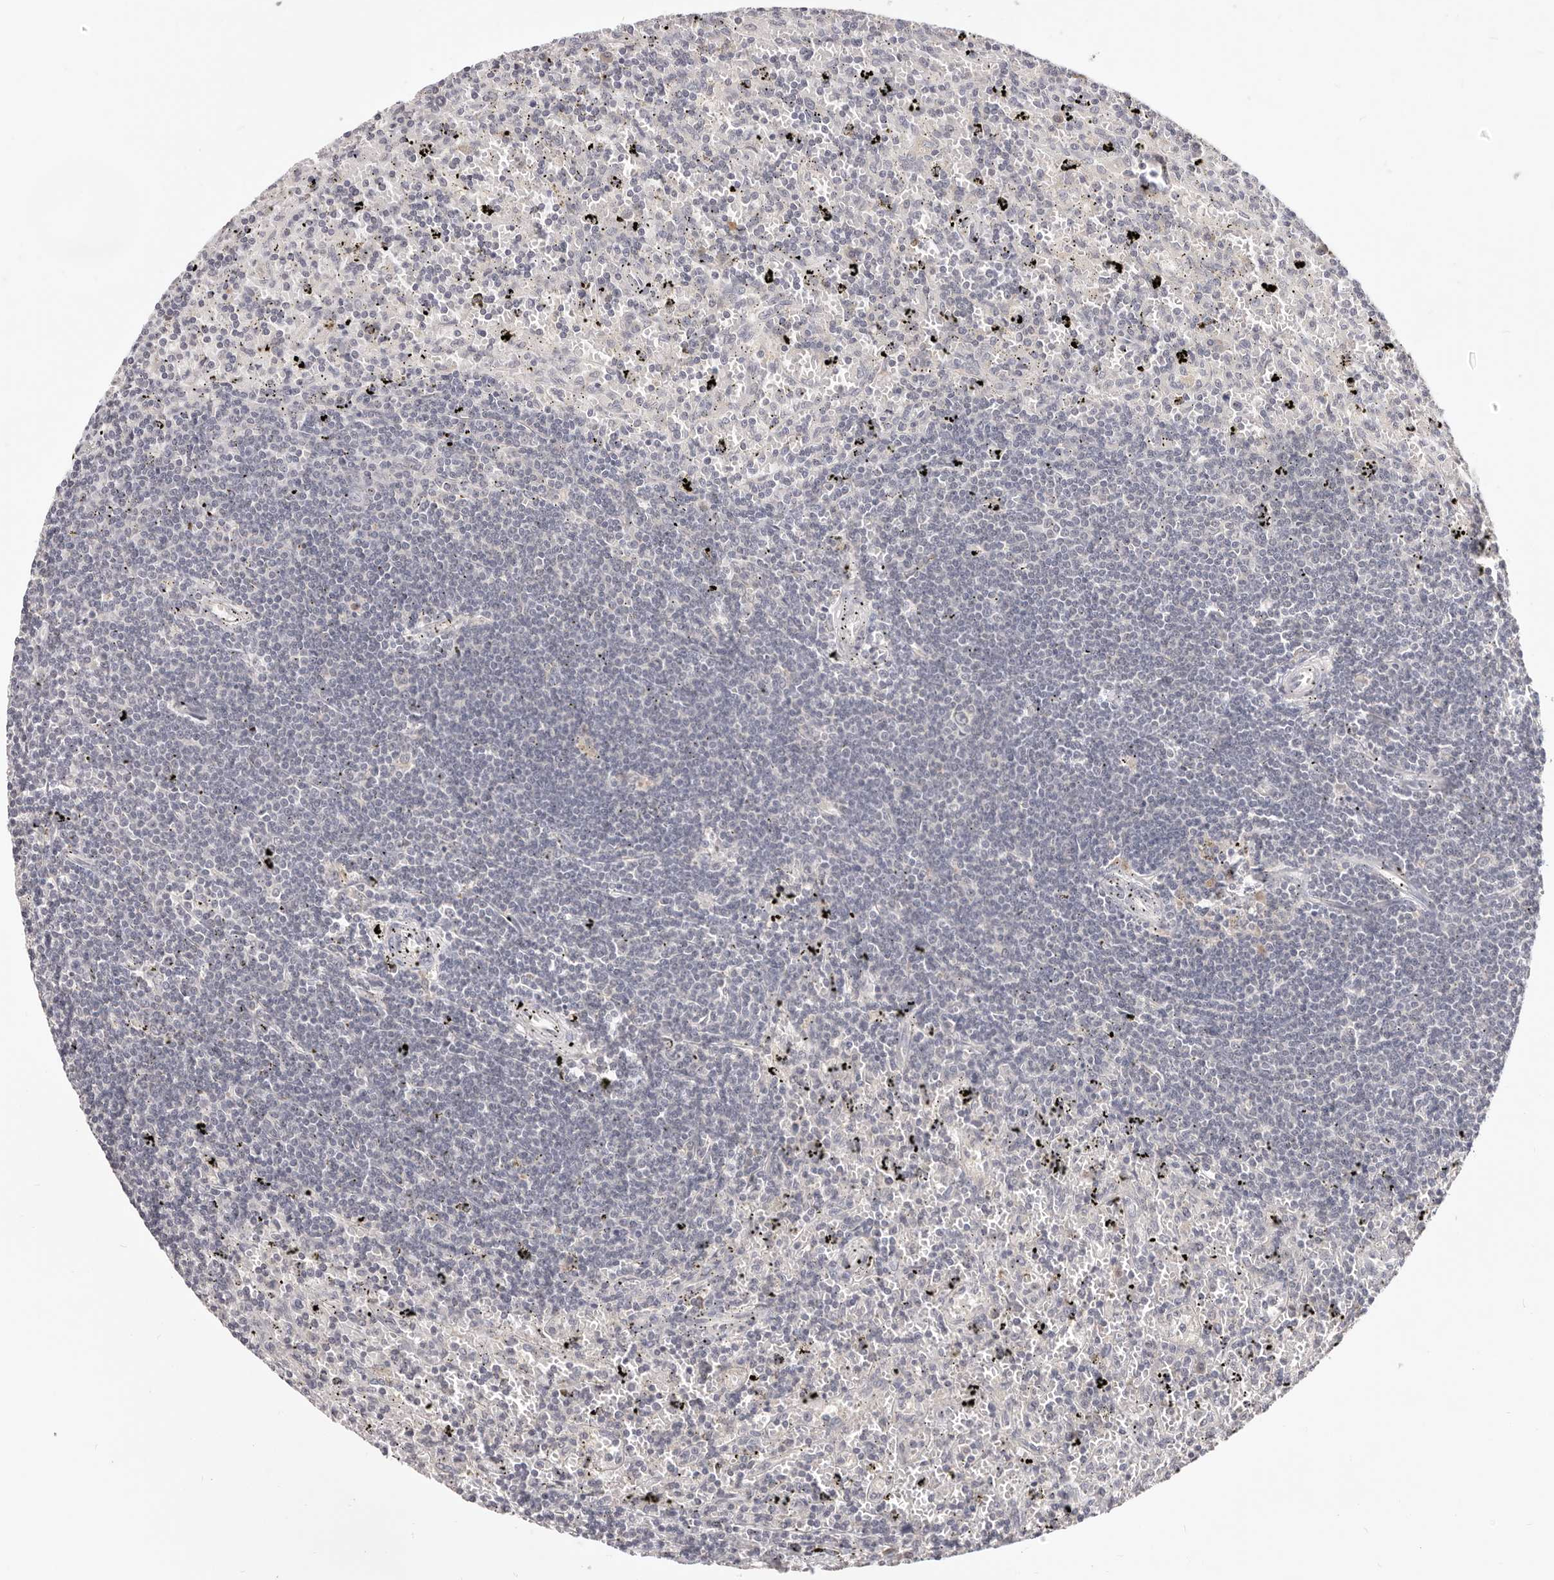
{"staining": {"intensity": "negative", "quantity": "none", "location": "none"}, "tissue": "lymphoma", "cell_type": "Tumor cells", "image_type": "cancer", "snomed": [{"axis": "morphology", "description": "Malignant lymphoma, non-Hodgkin's type, Low grade"}, {"axis": "topography", "description": "Spleen"}], "caption": "This is an immunohistochemistry (IHC) histopathology image of malignant lymphoma, non-Hodgkin's type (low-grade). There is no expression in tumor cells.", "gene": "TSPAN13", "patient": {"sex": "male", "age": 76}}